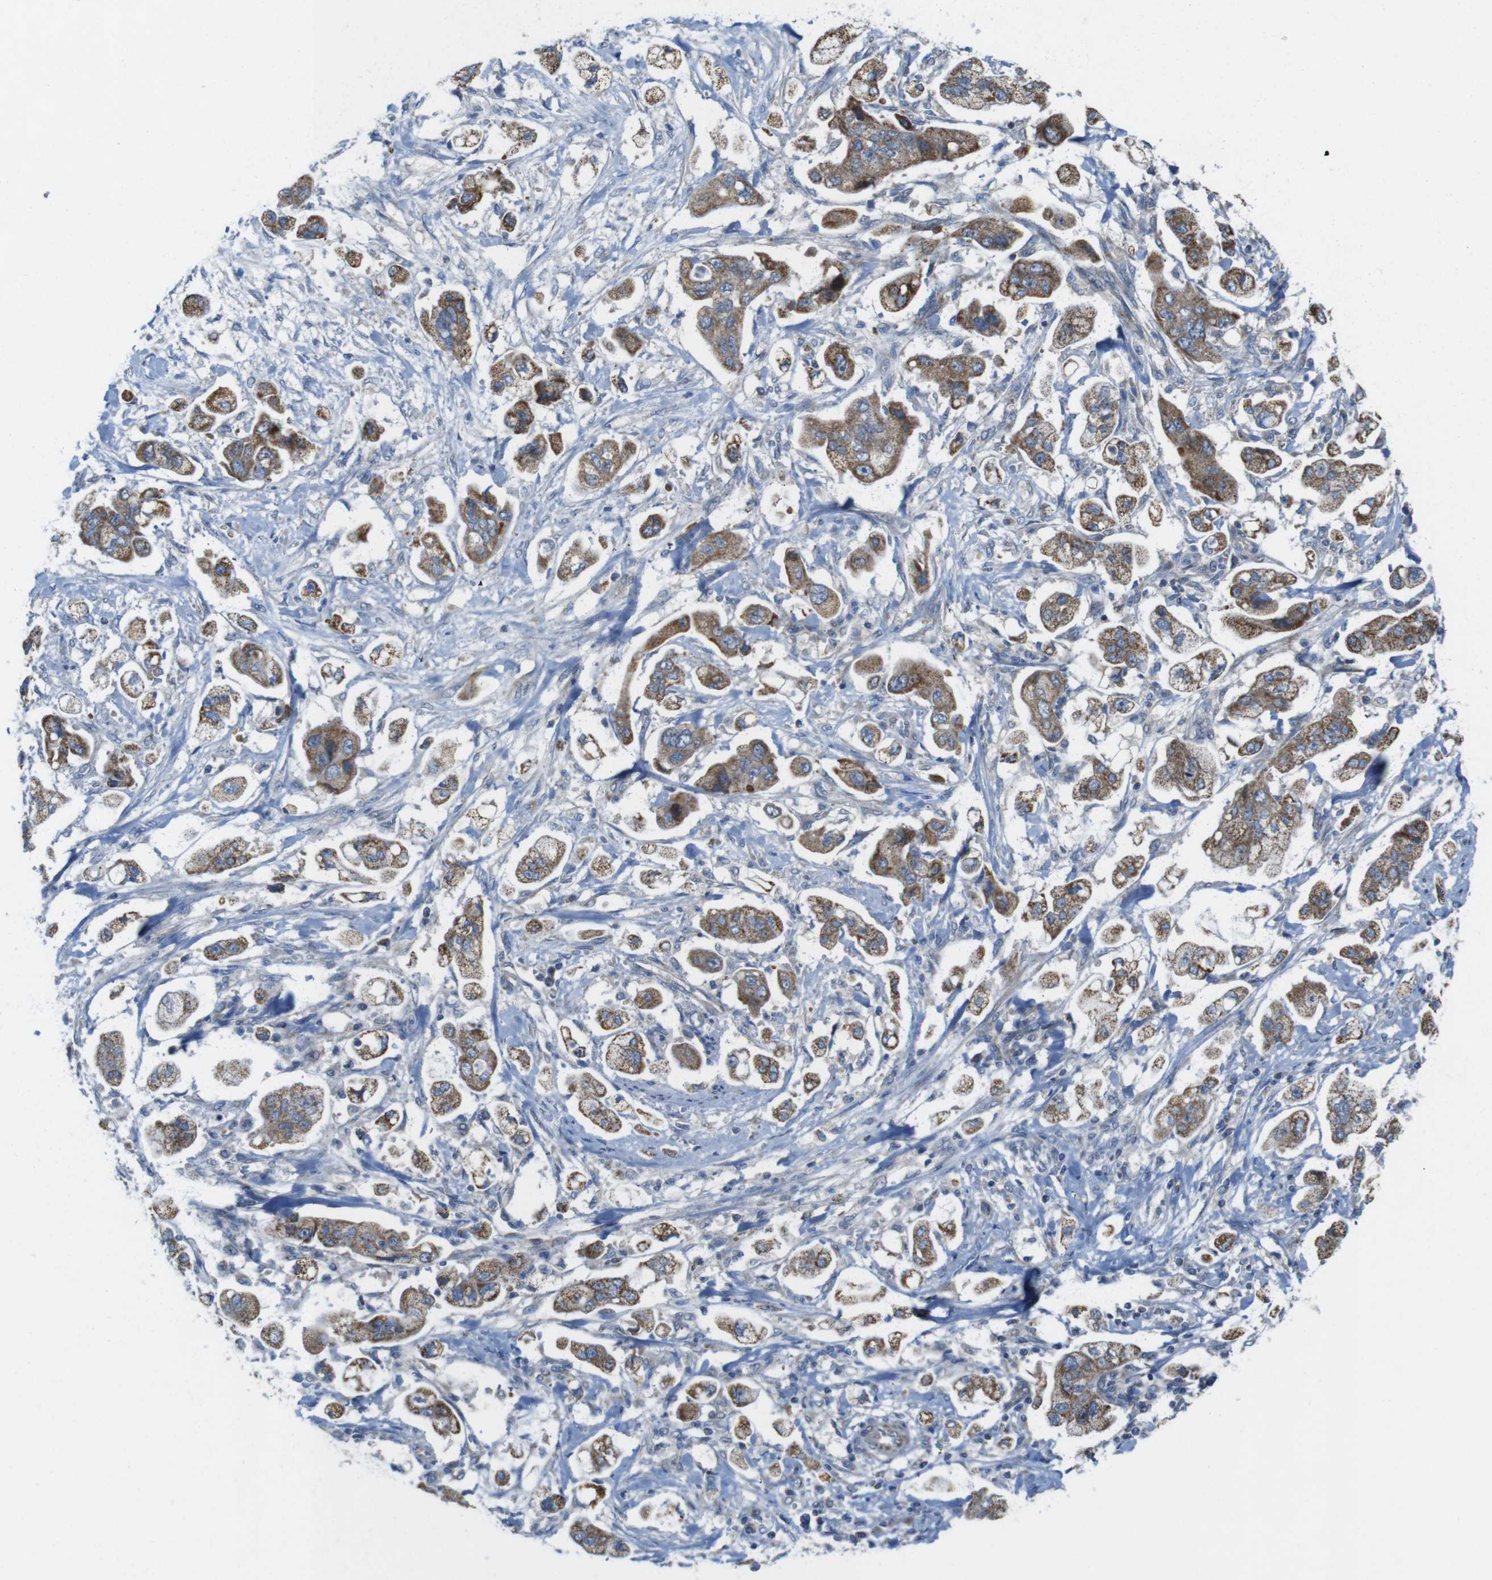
{"staining": {"intensity": "moderate", "quantity": ">75%", "location": "cytoplasmic/membranous"}, "tissue": "stomach cancer", "cell_type": "Tumor cells", "image_type": "cancer", "snomed": [{"axis": "morphology", "description": "Adenocarcinoma, NOS"}, {"axis": "topography", "description": "Stomach"}], "caption": "IHC micrograph of neoplastic tissue: stomach cancer stained using IHC reveals medium levels of moderate protein expression localized specifically in the cytoplasmic/membranous of tumor cells, appearing as a cytoplasmic/membranous brown color.", "gene": "MARCHF1", "patient": {"sex": "male", "age": 62}}